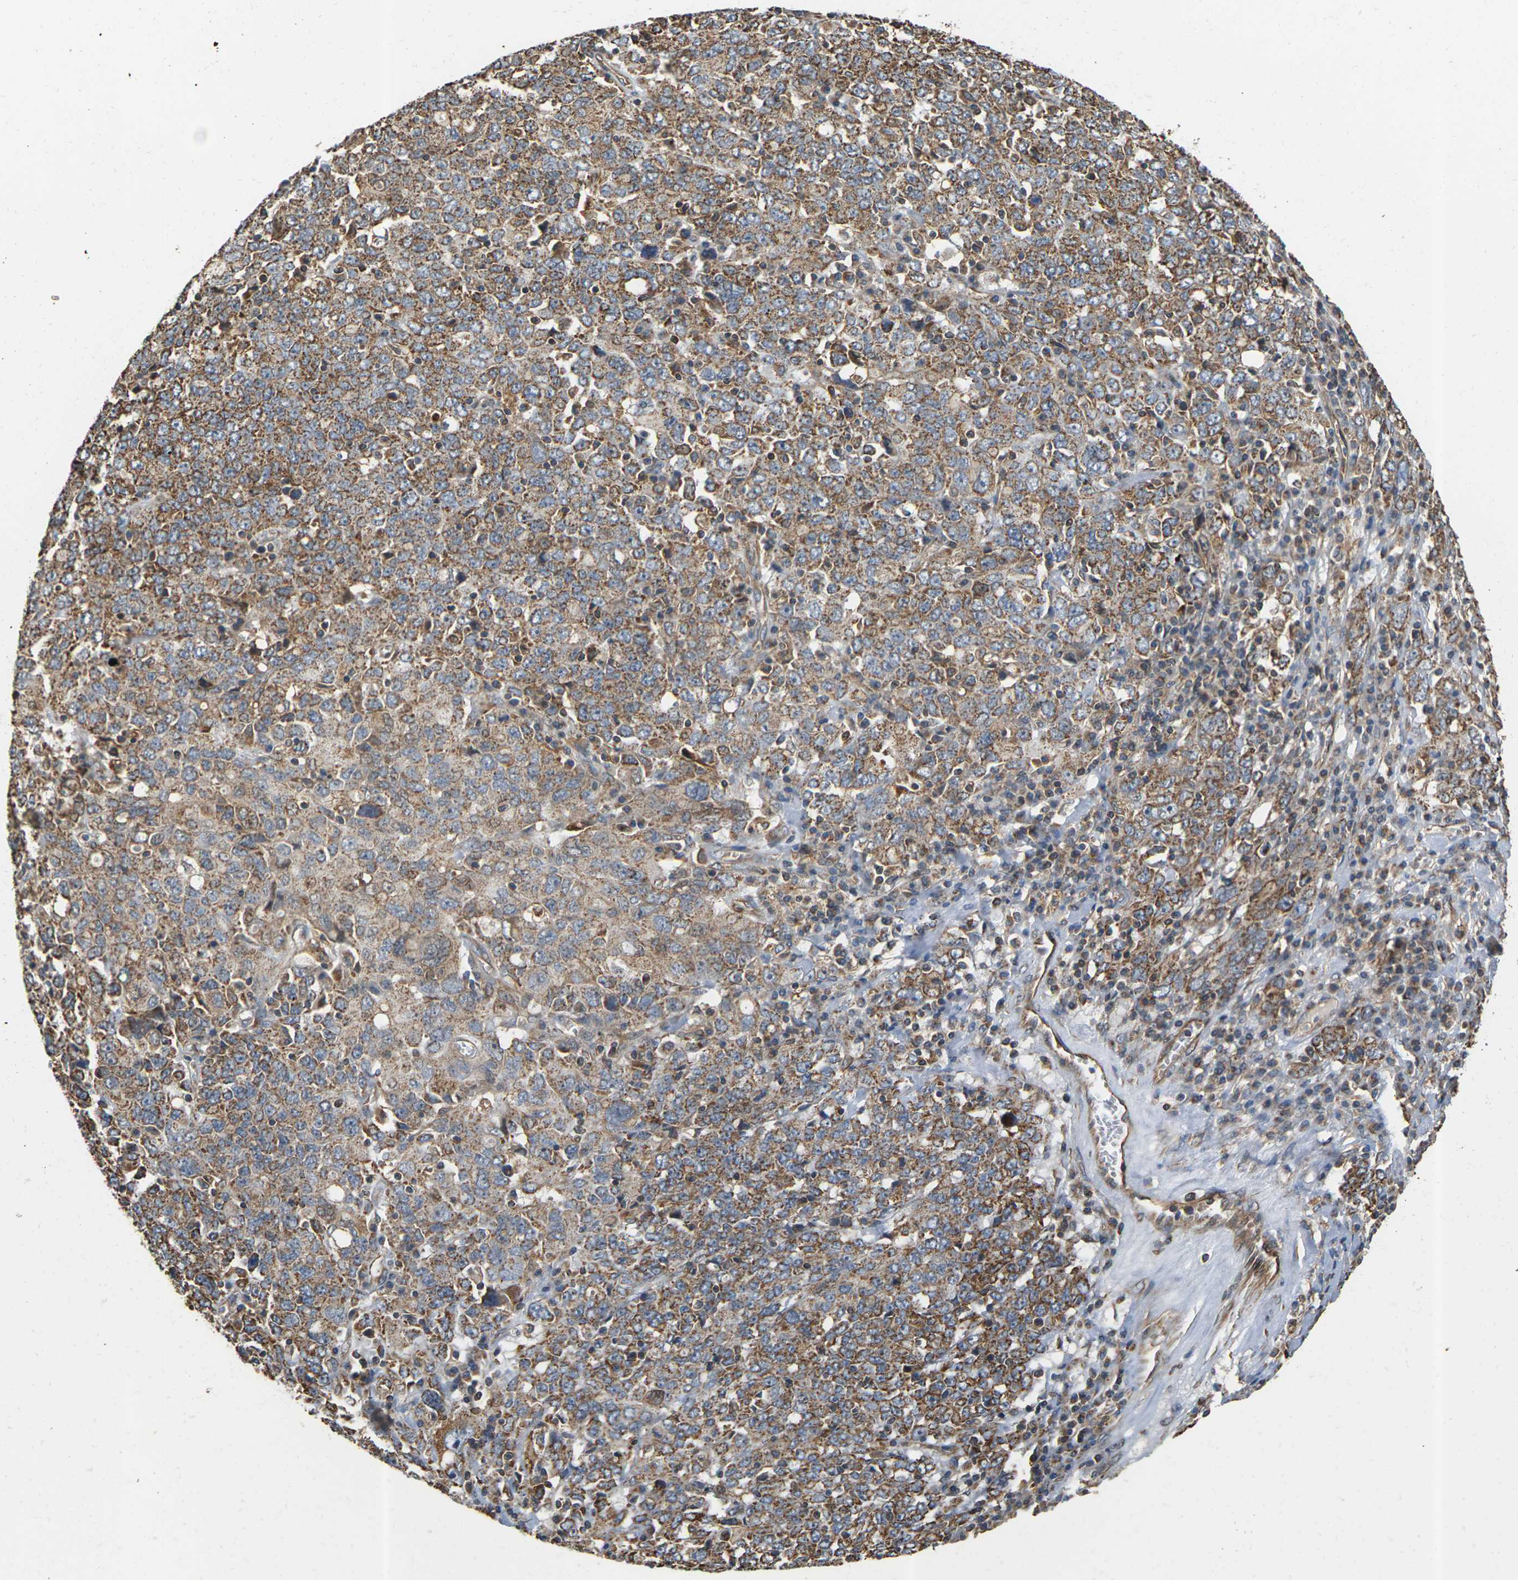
{"staining": {"intensity": "moderate", "quantity": ">75%", "location": "cytoplasmic/membranous"}, "tissue": "ovarian cancer", "cell_type": "Tumor cells", "image_type": "cancer", "snomed": [{"axis": "morphology", "description": "Carcinoma, endometroid"}, {"axis": "topography", "description": "Ovary"}], "caption": "Human ovarian cancer stained with a protein marker displays moderate staining in tumor cells.", "gene": "PCDHB4", "patient": {"sex": "female", "age": 62}}